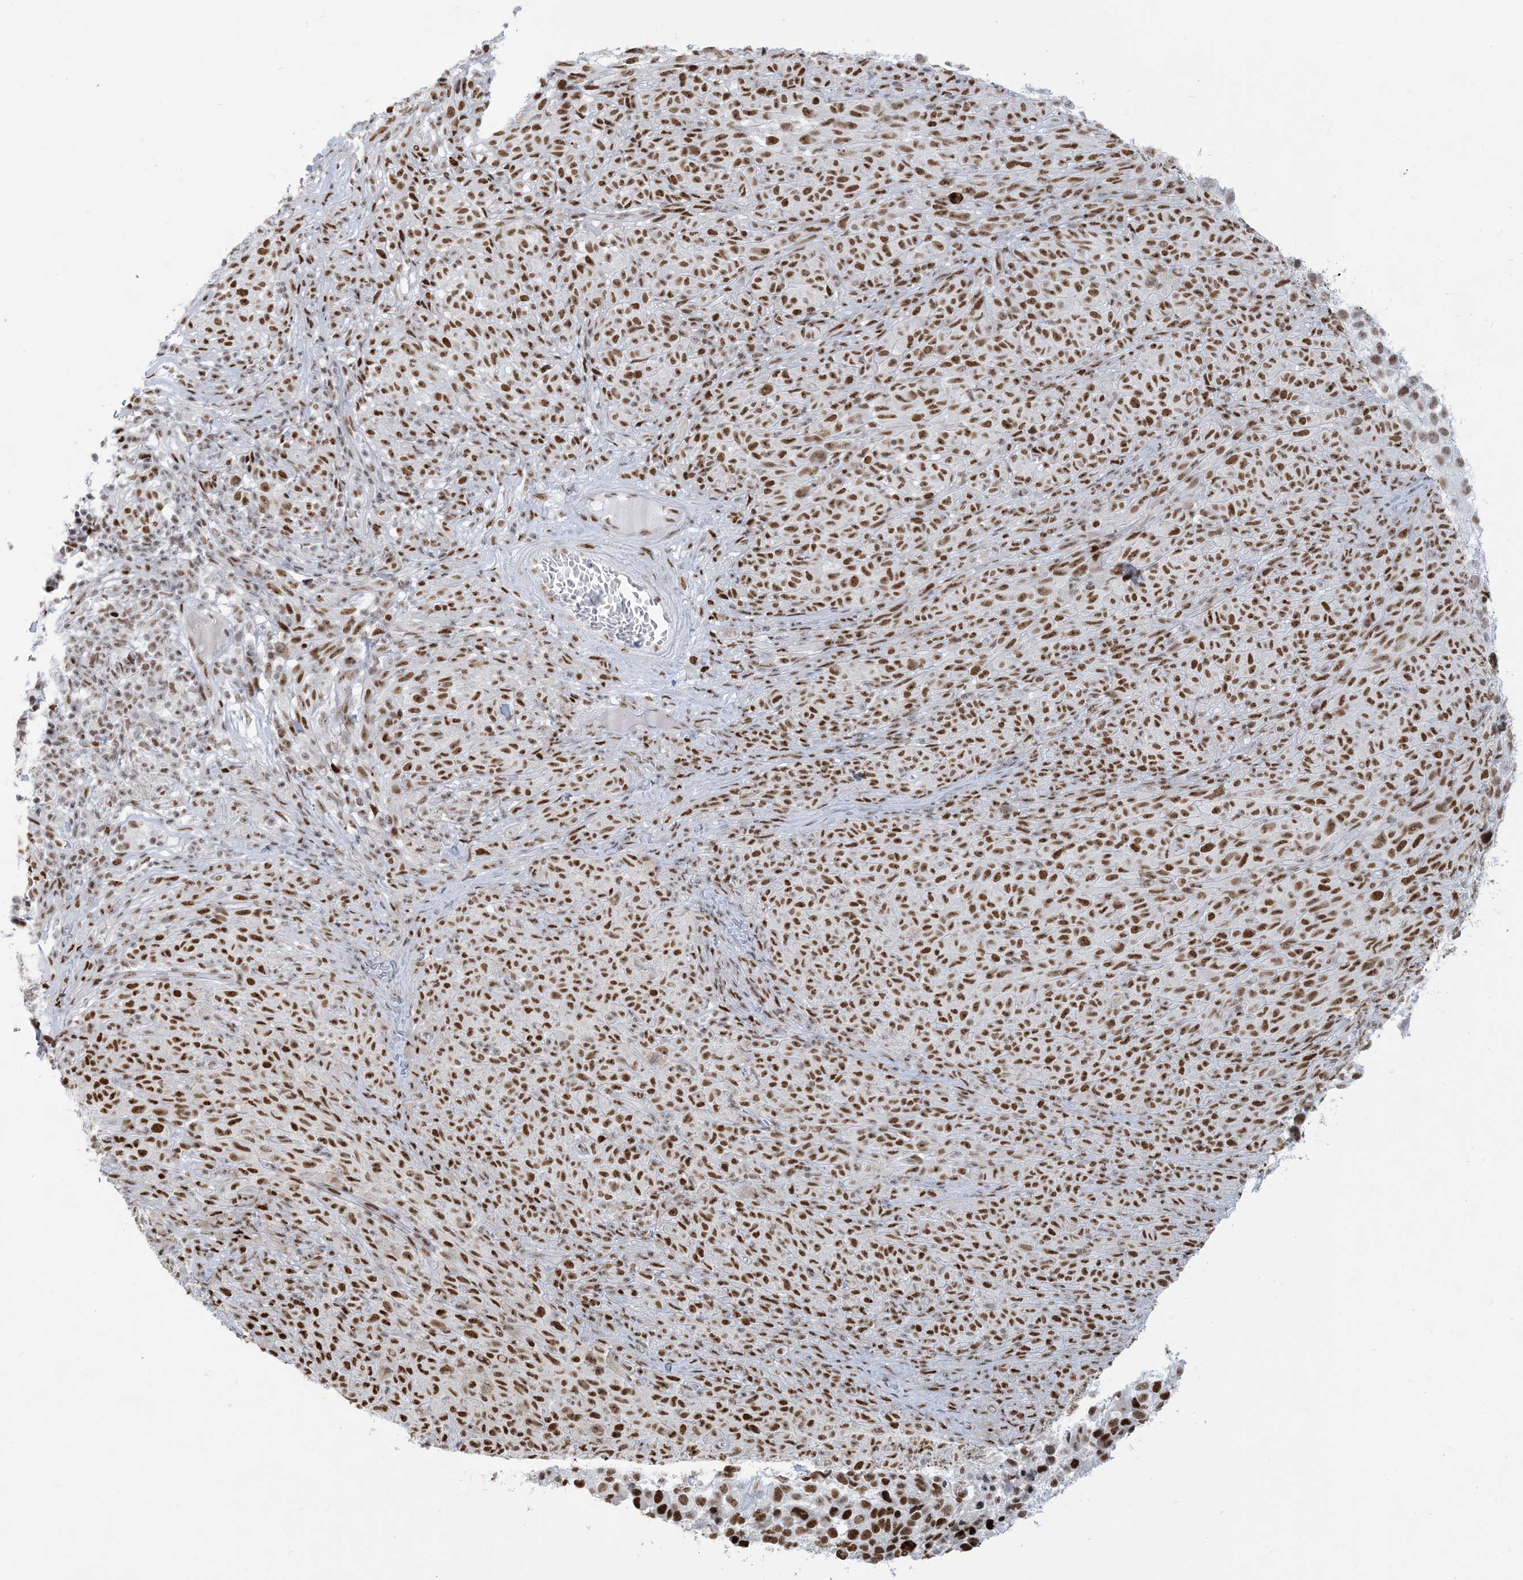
{"staining": {"intensity": "strong", "quantity": ">75%", "location": "nuclear"}, "tissue": "melanoma", "cell_type": "Tumor cells", "image_type": "cancer", "snomed": [{"axis": "morphology", "description": "Malignant melanoma, NOS"}, {"axis": "topography", "description": "Skin"}], "caption": "High-magnification brightfield microscopy of melanoma stained with DAB (3,3'-diaminobenzidine) (brown) and counterstained with hematoxylin (blue). tumor cells exhibit strong nuclear expression is present in about>75% of cells.", "gene": "STAG1", "patient": {"sex": "female", "age": 82}}